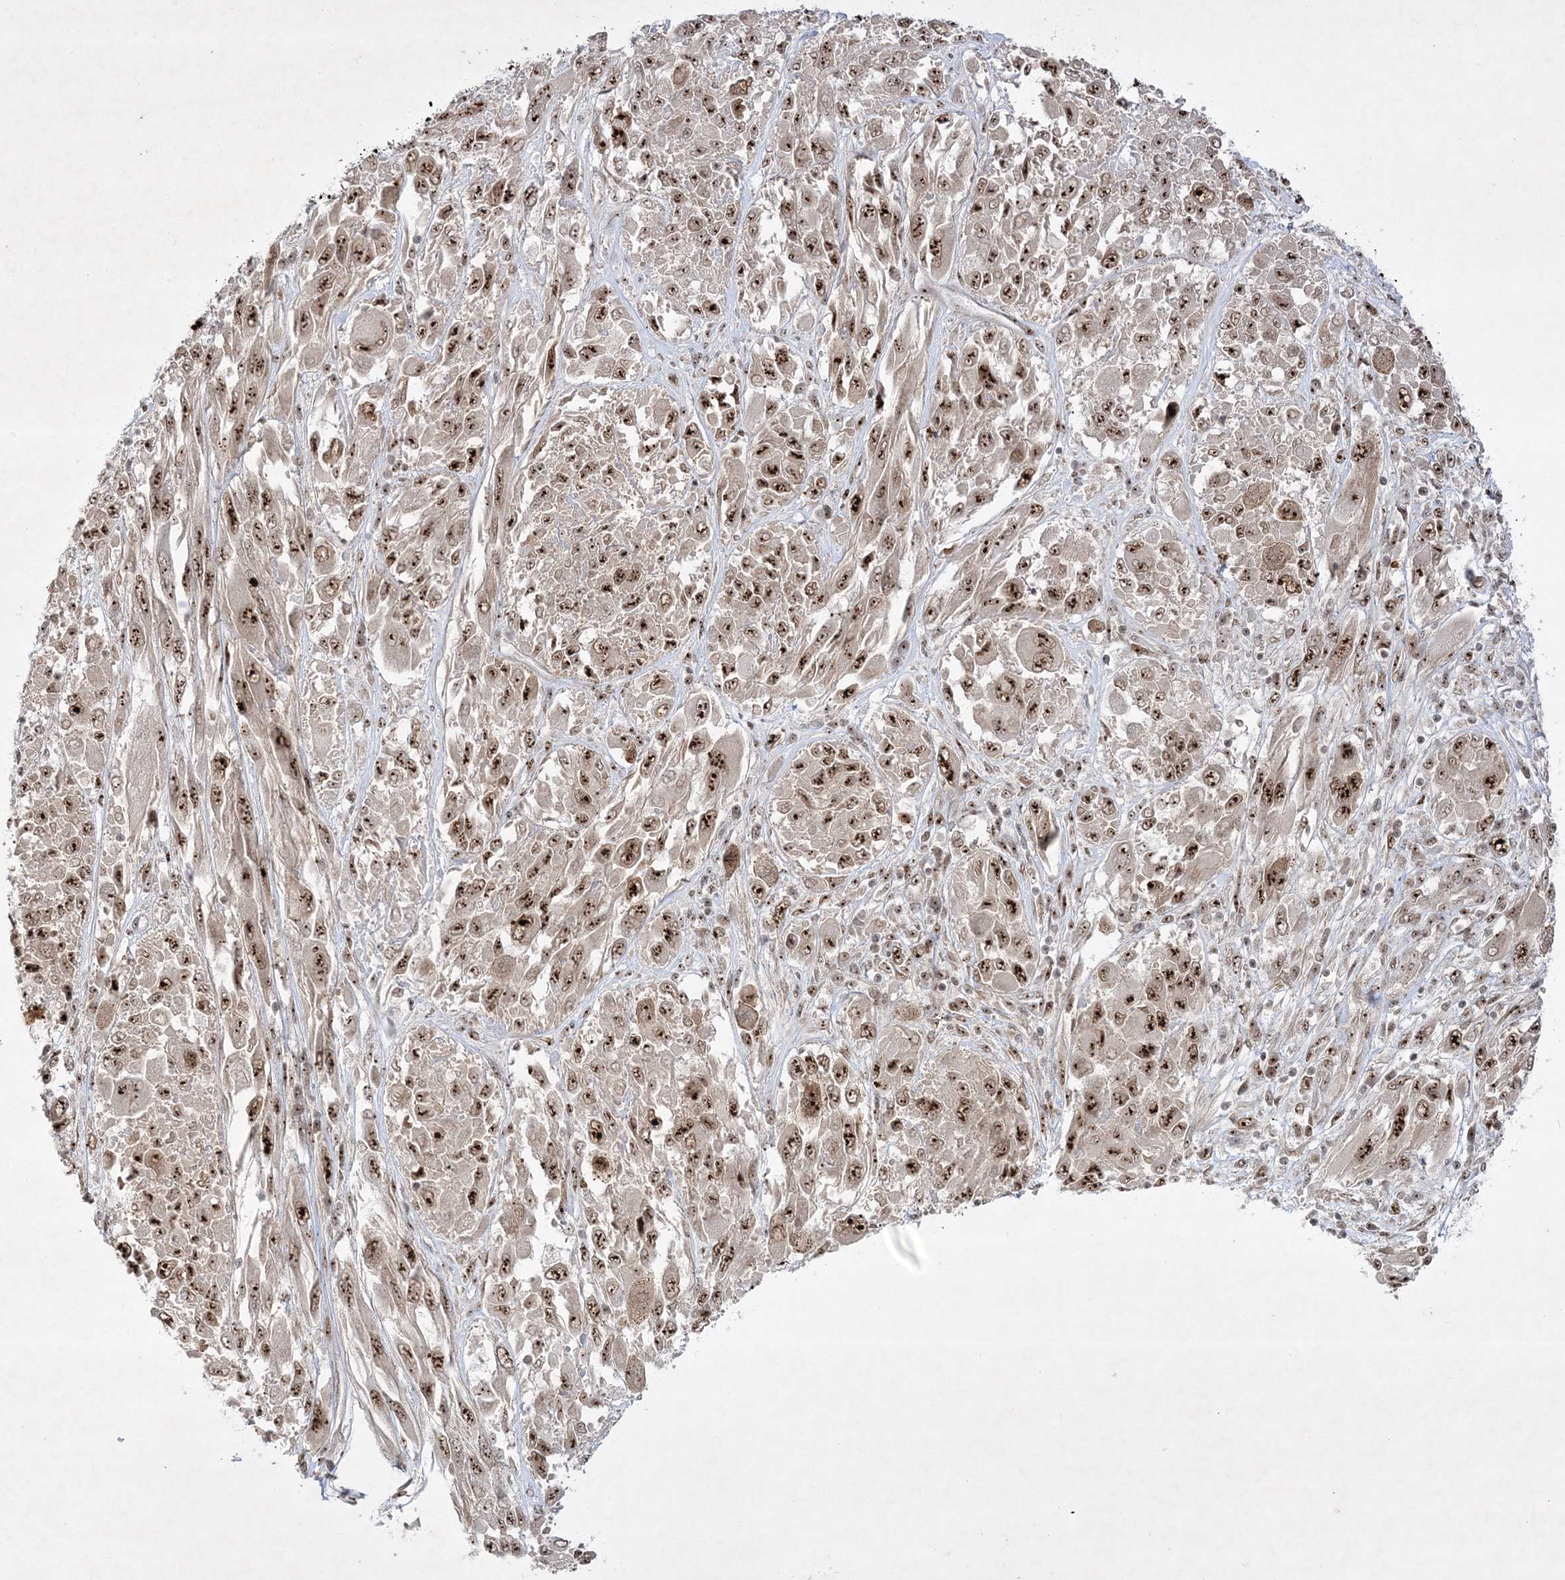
{"staining": {"intensity": "strong", "quantity": "25%-75%", "location": "nuclear"}, "tissue": "melanoma", "cell_type": "Tumor cells", "image_type": "cancer", "snomed": [{"axis": "morphology", "description": "Malignant melanoma, NOS"}, {"axis": "topography", "description": "Skin"}], "caption": "A brown stain highlights strong nuclear staining of a protein in human melanoma tumor cells.", "gene": "NPM3", "patient": {"sex": "female", "age": 91}}